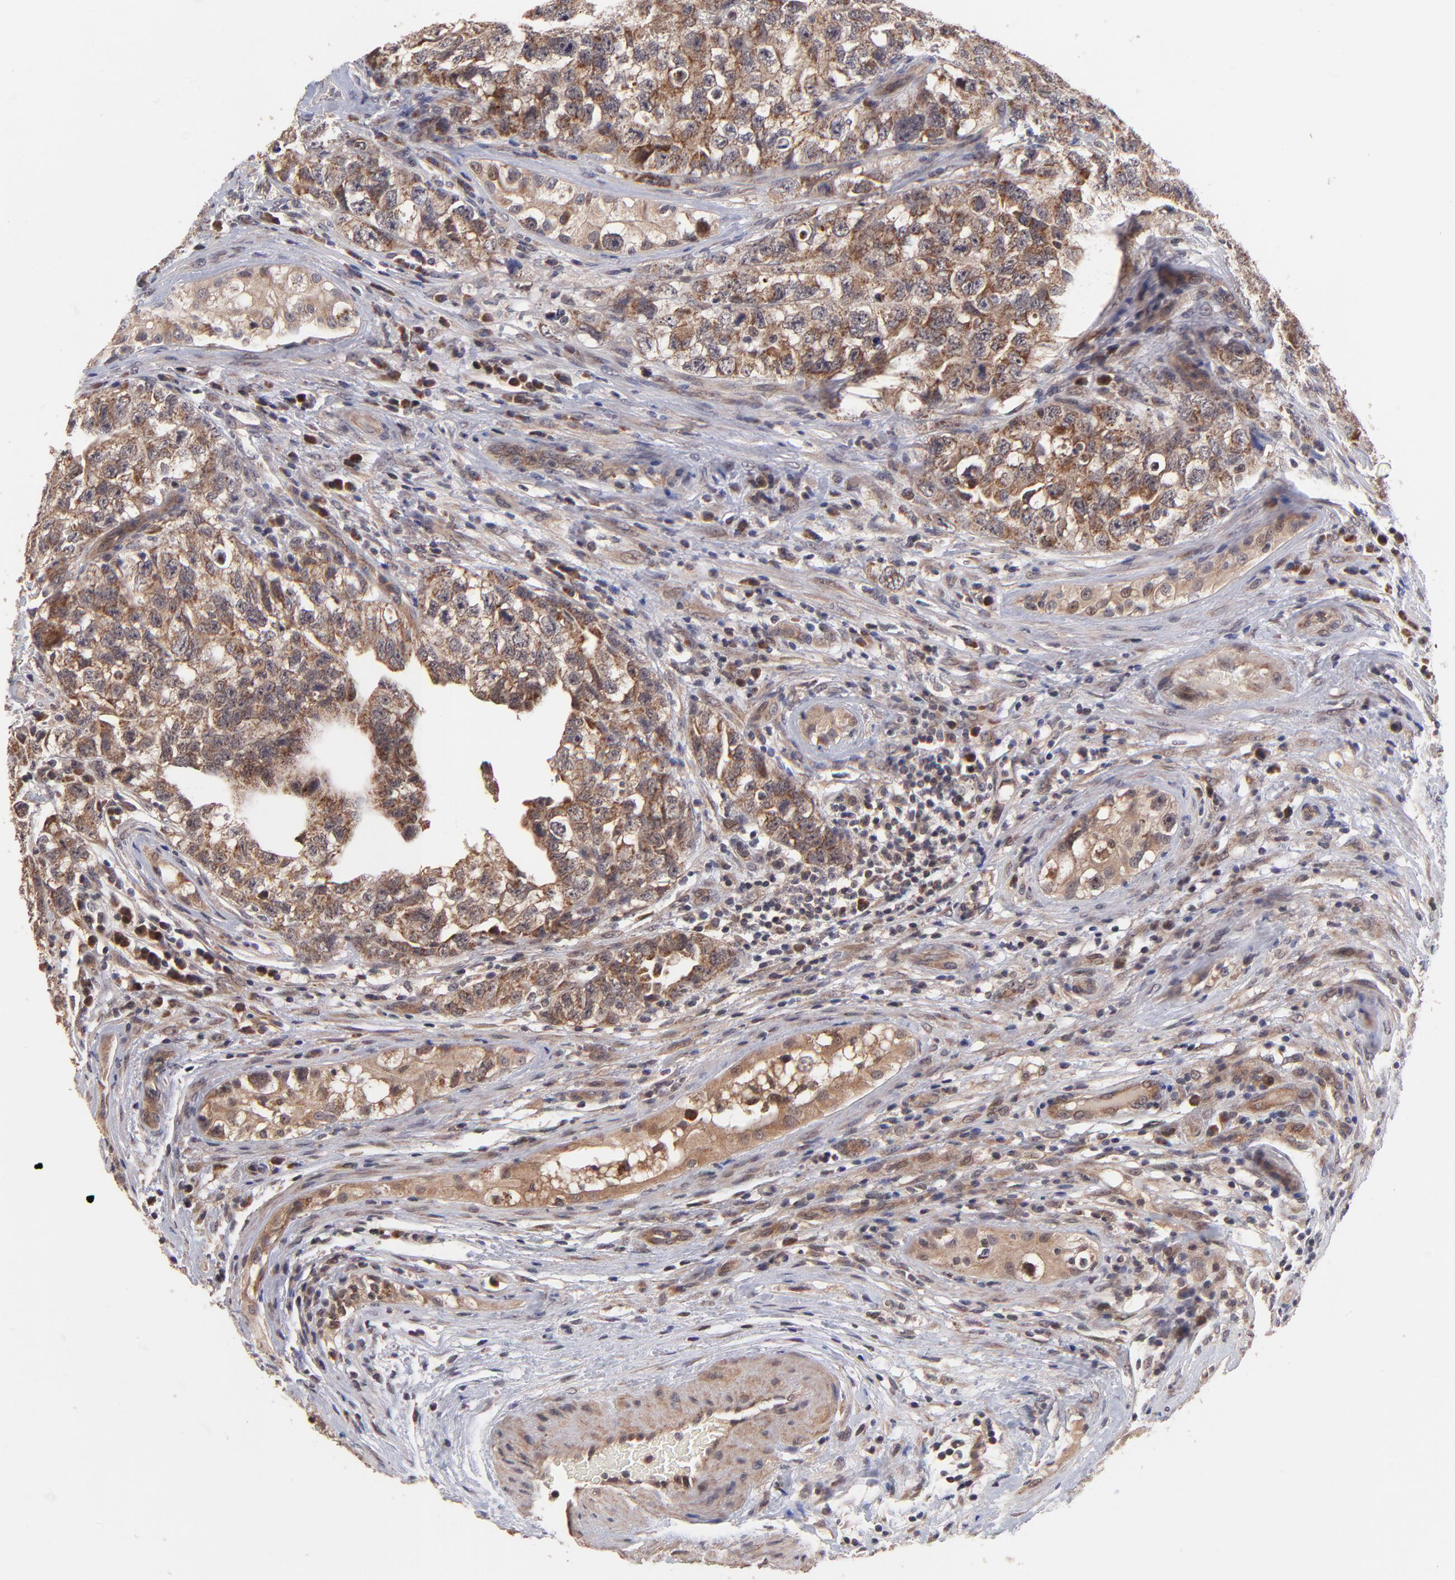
{"staining": {"intensity": "moderate", "quantity": ">75%", "location": "cytoplasmic/membranous"}, "tissue": "testis cancer", "cell_type": "Tumor cells", "image_type": "cancer", "snomed": [{"axis": "morphology", "description": "Carcinoma, Embryonal, NOS"}, {"axis": "topography", "description": "Testis"}], "caption": "IHC of human embryonal carcinoma (testis) displays medium levels of moderate cytoplasmic/membranous positivity in about >75% of tumor cells.", "gene": "BAIAP2L2", "patient": {"sex": "male", "age": 31}}